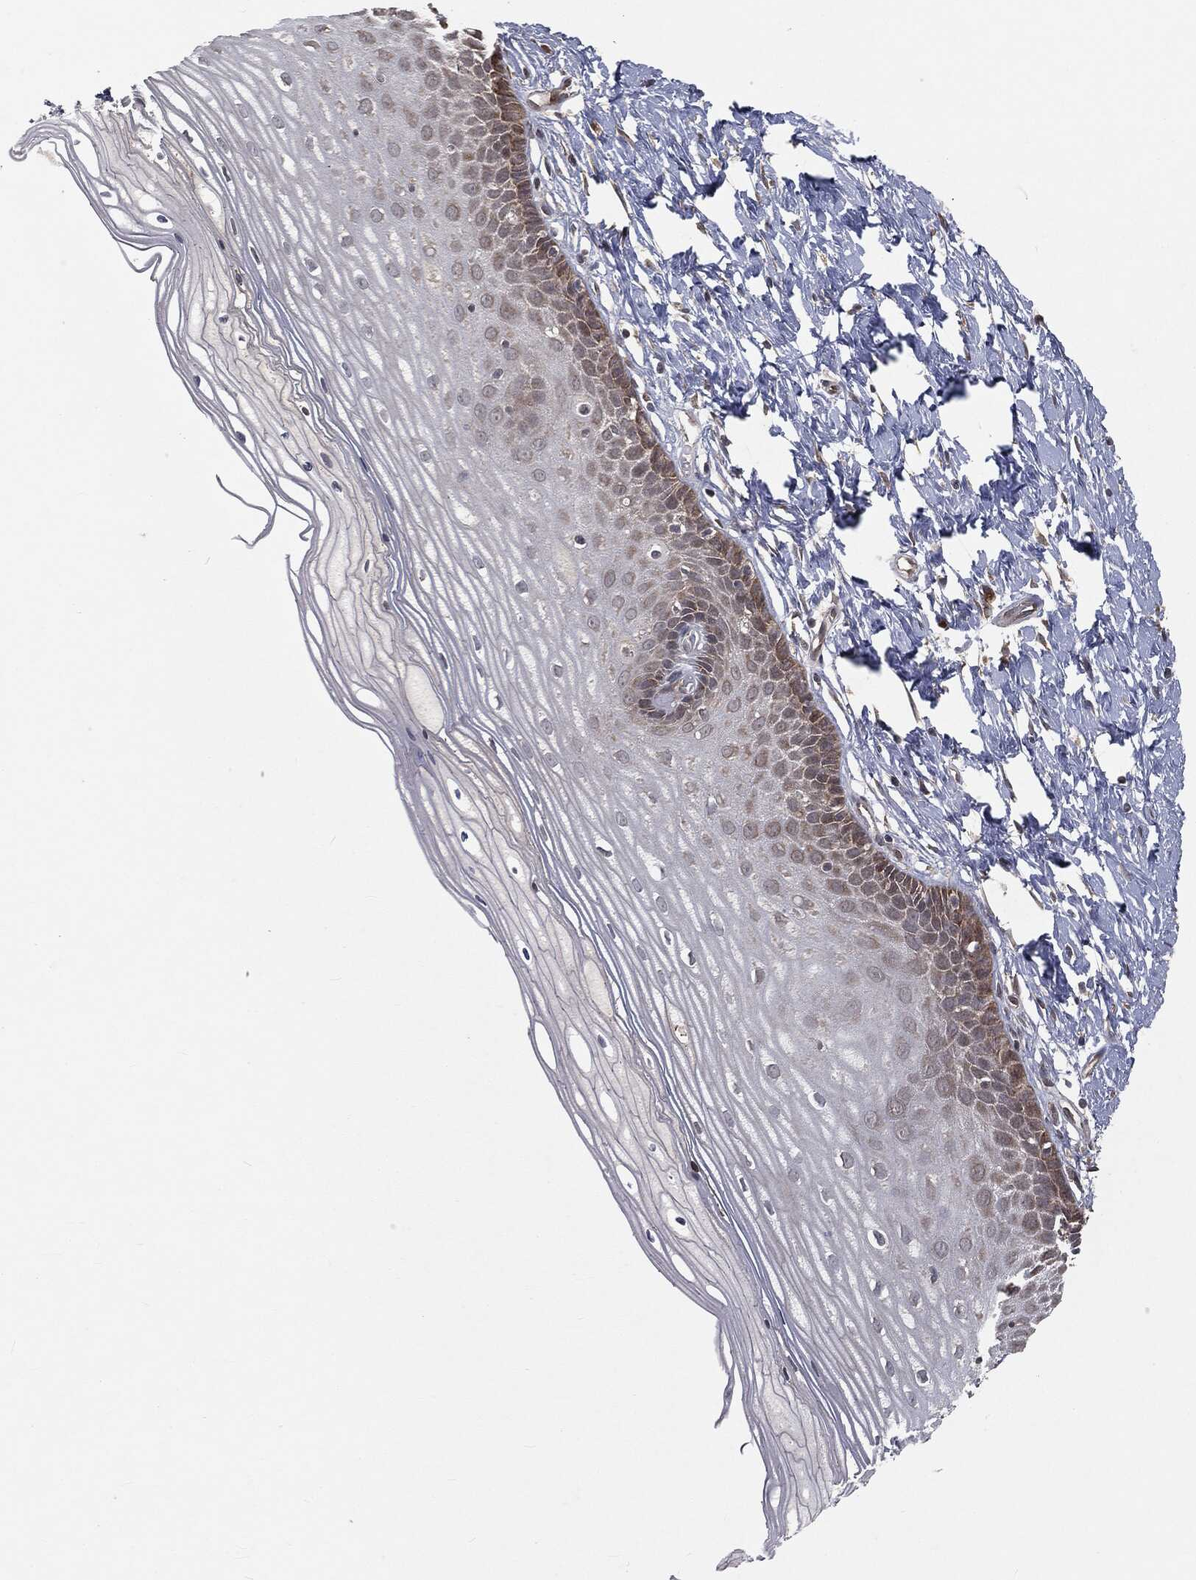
{"staining": {"intensity": "weak", "quantity": ">75%", "location": "cytoplasmic/membranous"}, "tissue": "cervix", "cell_type": "Glandular cells", "image_type": "normal", "snomed": [{"axis": "morphology", "description": "Normal tissue, NOS"}, {"axis": "topography", "description": "Cervix"}], "caption": "IHC (DAB (3,3'-diaminobenzidine)) staining of unremarkable cervix reveals weak cytoplasmic/membranous protein positivity in about >75% of glandular cells.", "gene": "FBXO7", "patient": {"sex": "female", "age": 37}}